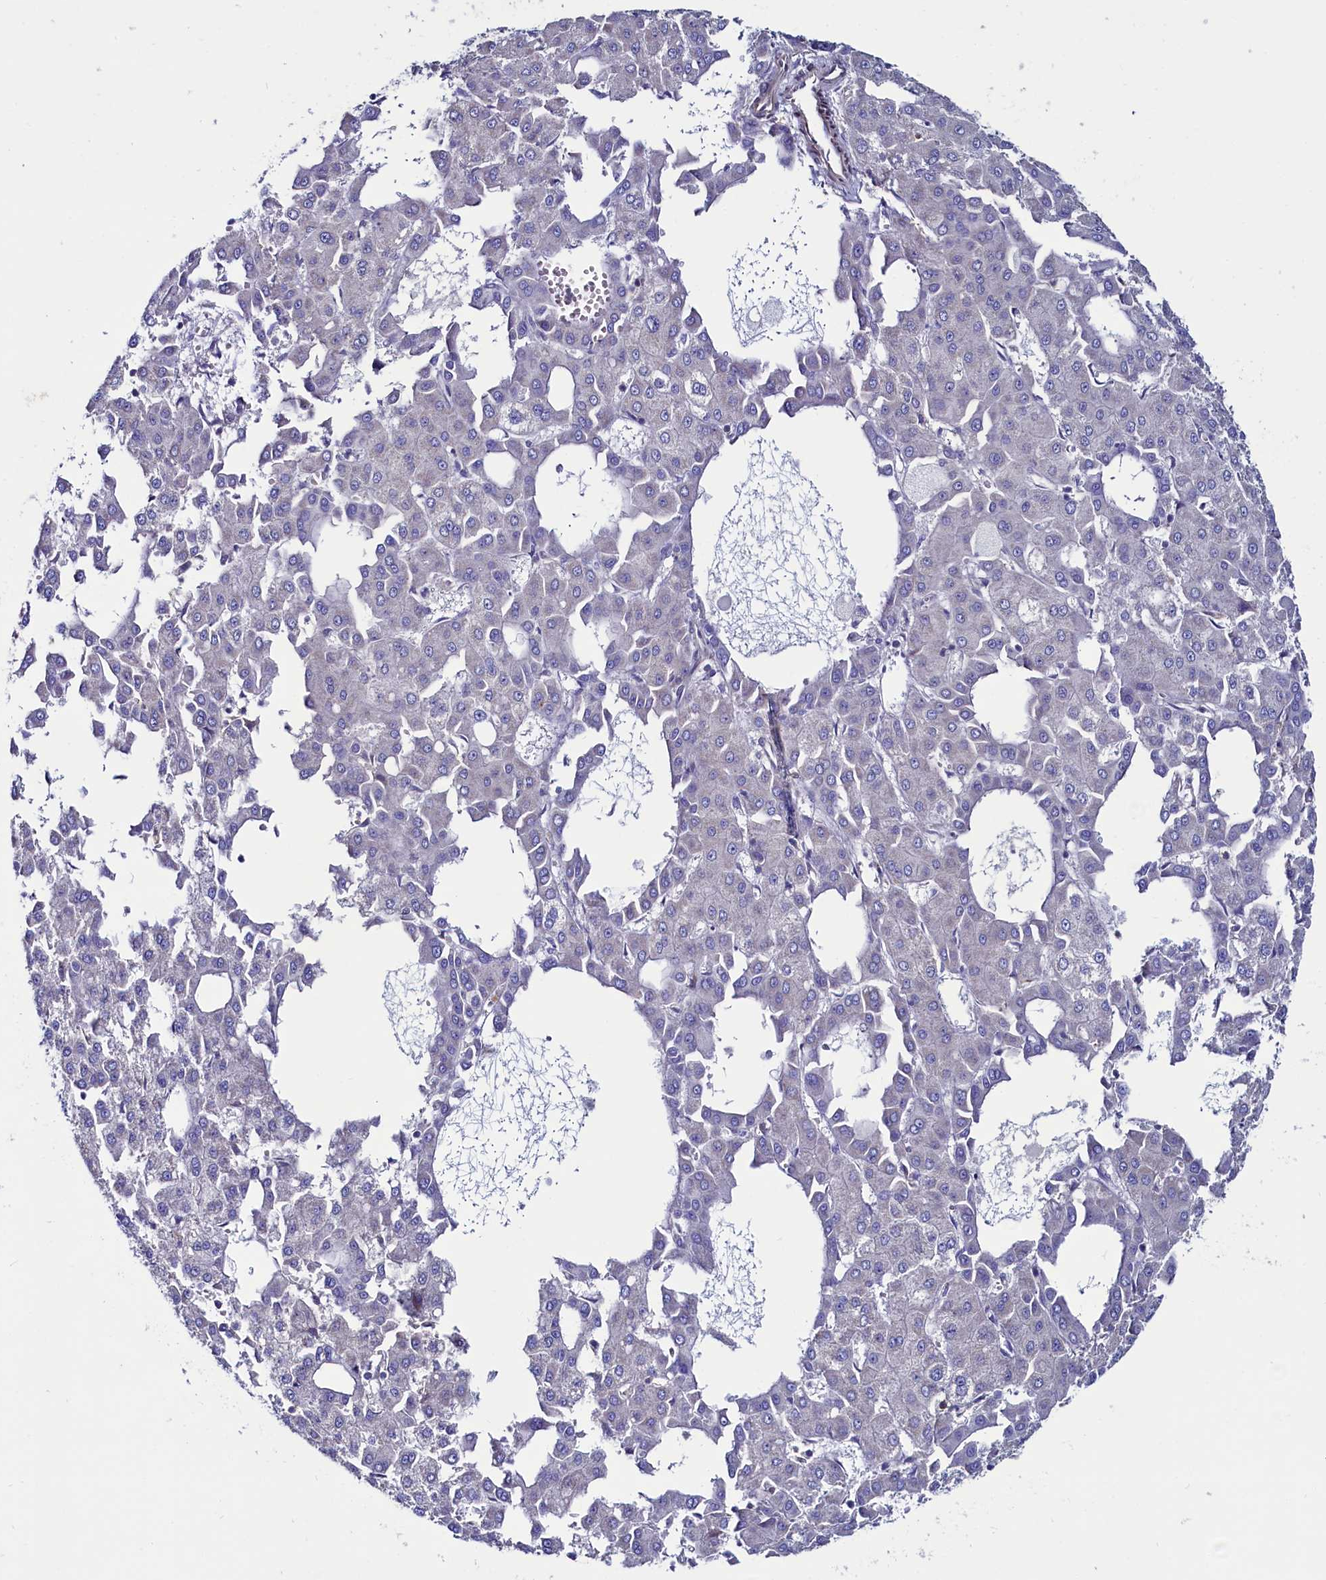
{"staining": {"intensity": "negative", "quantity": "none", "location": "none"}, "tissue": "liver cancer", "cell_type": "Tumor cells", "image_type": "cancer", "snomed": [{"axis": "morphology", "description": "Carcinoma, Hepatocellular, NOS"}, {"axis": "topography", "description": "Liver"}], "caption": "High magnification brightfield microscopy of liver cancer stained with DAB (3,3'-diaminobenzidine) (brown) and counterstained with hematoxylin (blue): tumor cells show no significant positivity. Nuclei are stained in blue.", "gene": "ASTE1", "patient": {"sex": "male", "age": 47}}